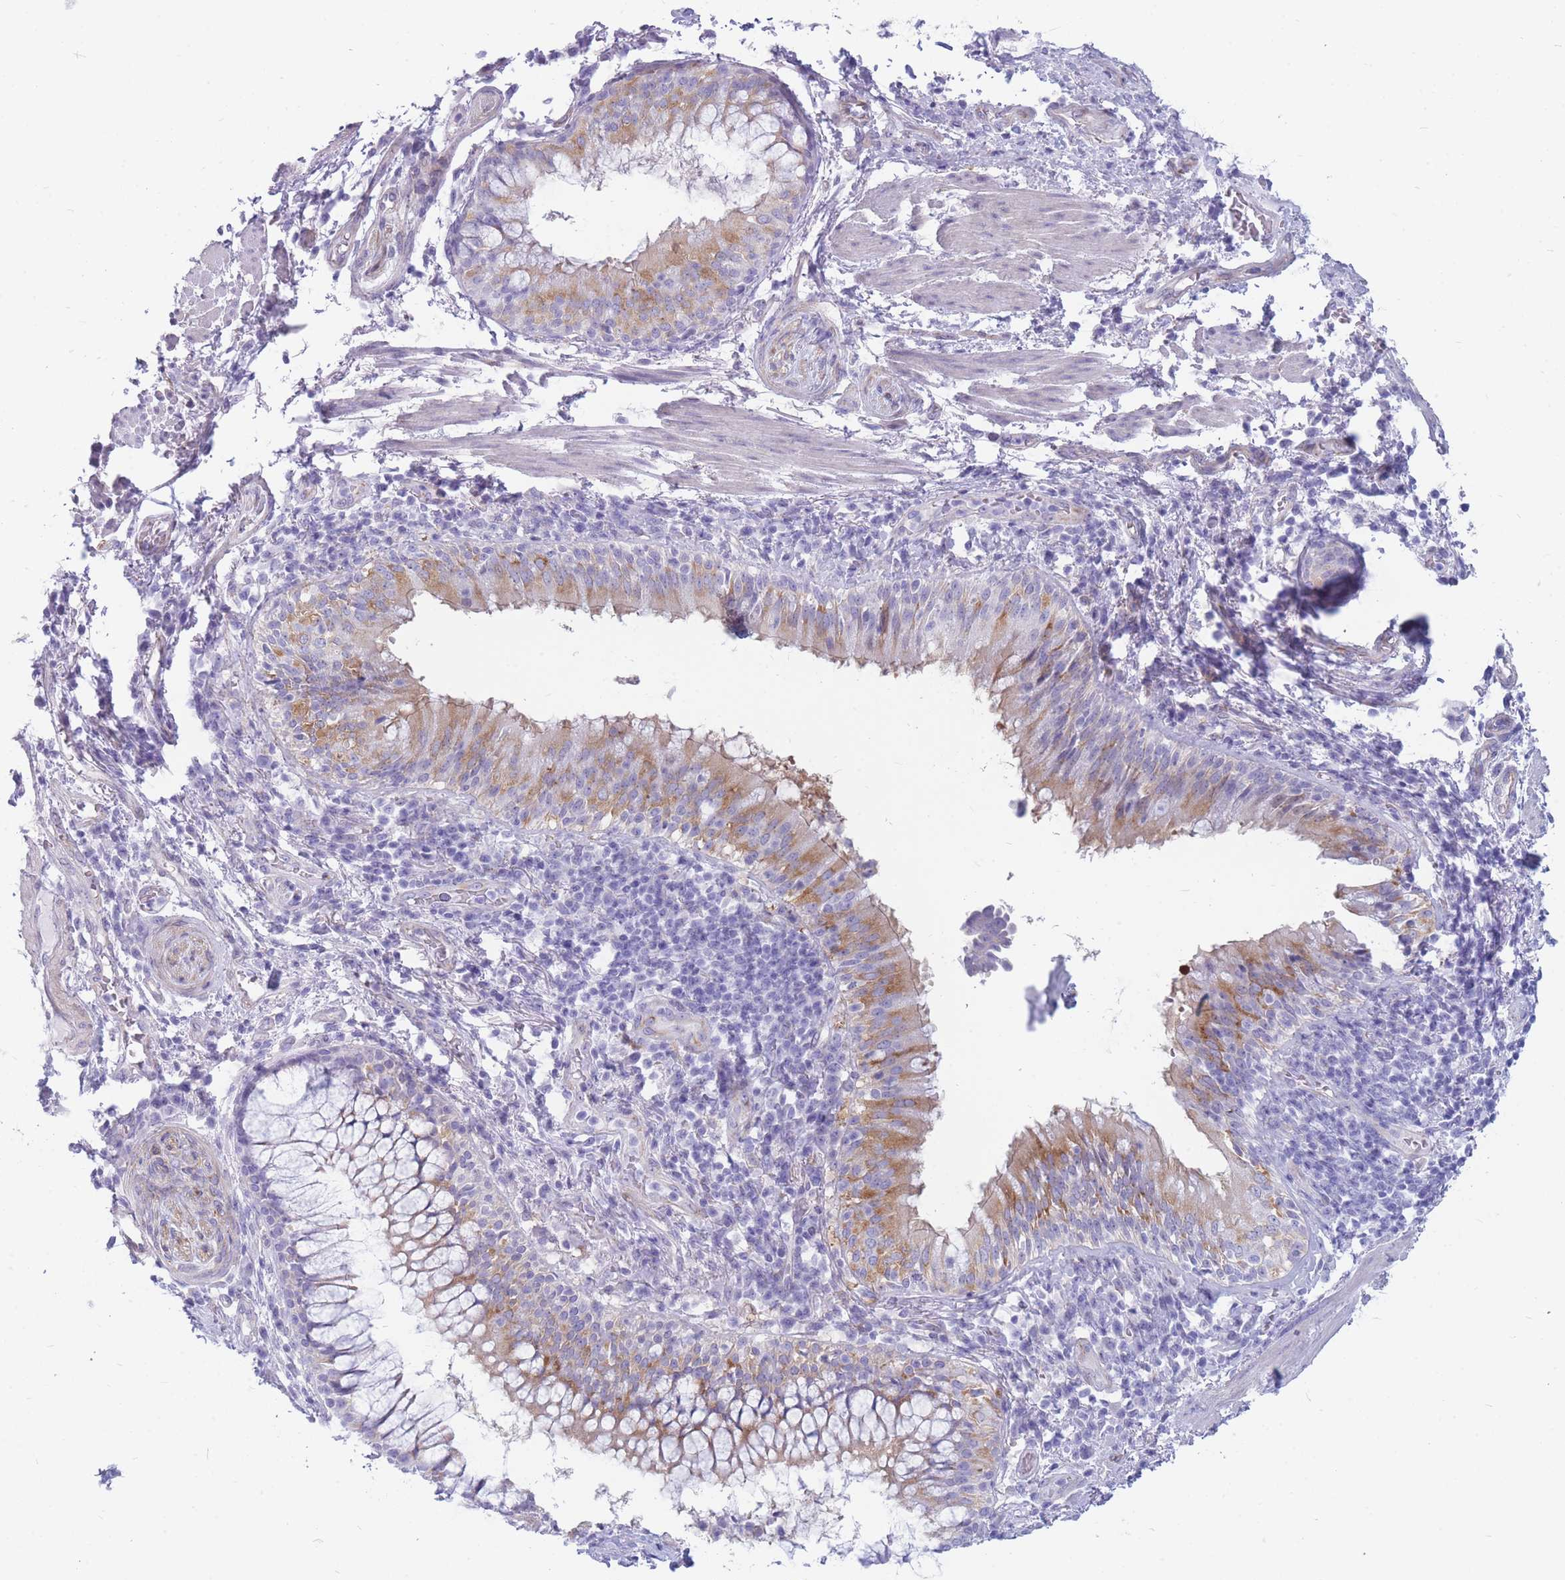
{"staining": {"intensity": "negative", "quantity": "none", "location": "none"}, "tissue": "adipose tissue", "cell_type": "Adipocytes", "image_type": "normal", "snomed": [{"axis": "morphology", "description": "Normal tissue, NOS"}, {"axis": "topography", "description": "Cartilage tissue"}, {"axis": "topography", "description": "Bronchus"}], "caption": "This micrograph is of benign adipose tissue stained with IHC to label a protein in brown with the nuclei are counter-stained blue. There is no positivity in adipocytes. Brightfield microscopy of IHC stained with DAB (3,3'-diaminobenzidine) (brown) and hematoxylin (blue), captured at high magnification.", "gene": "MTSS2", "patient": {"sex": "male", "age": 56}}